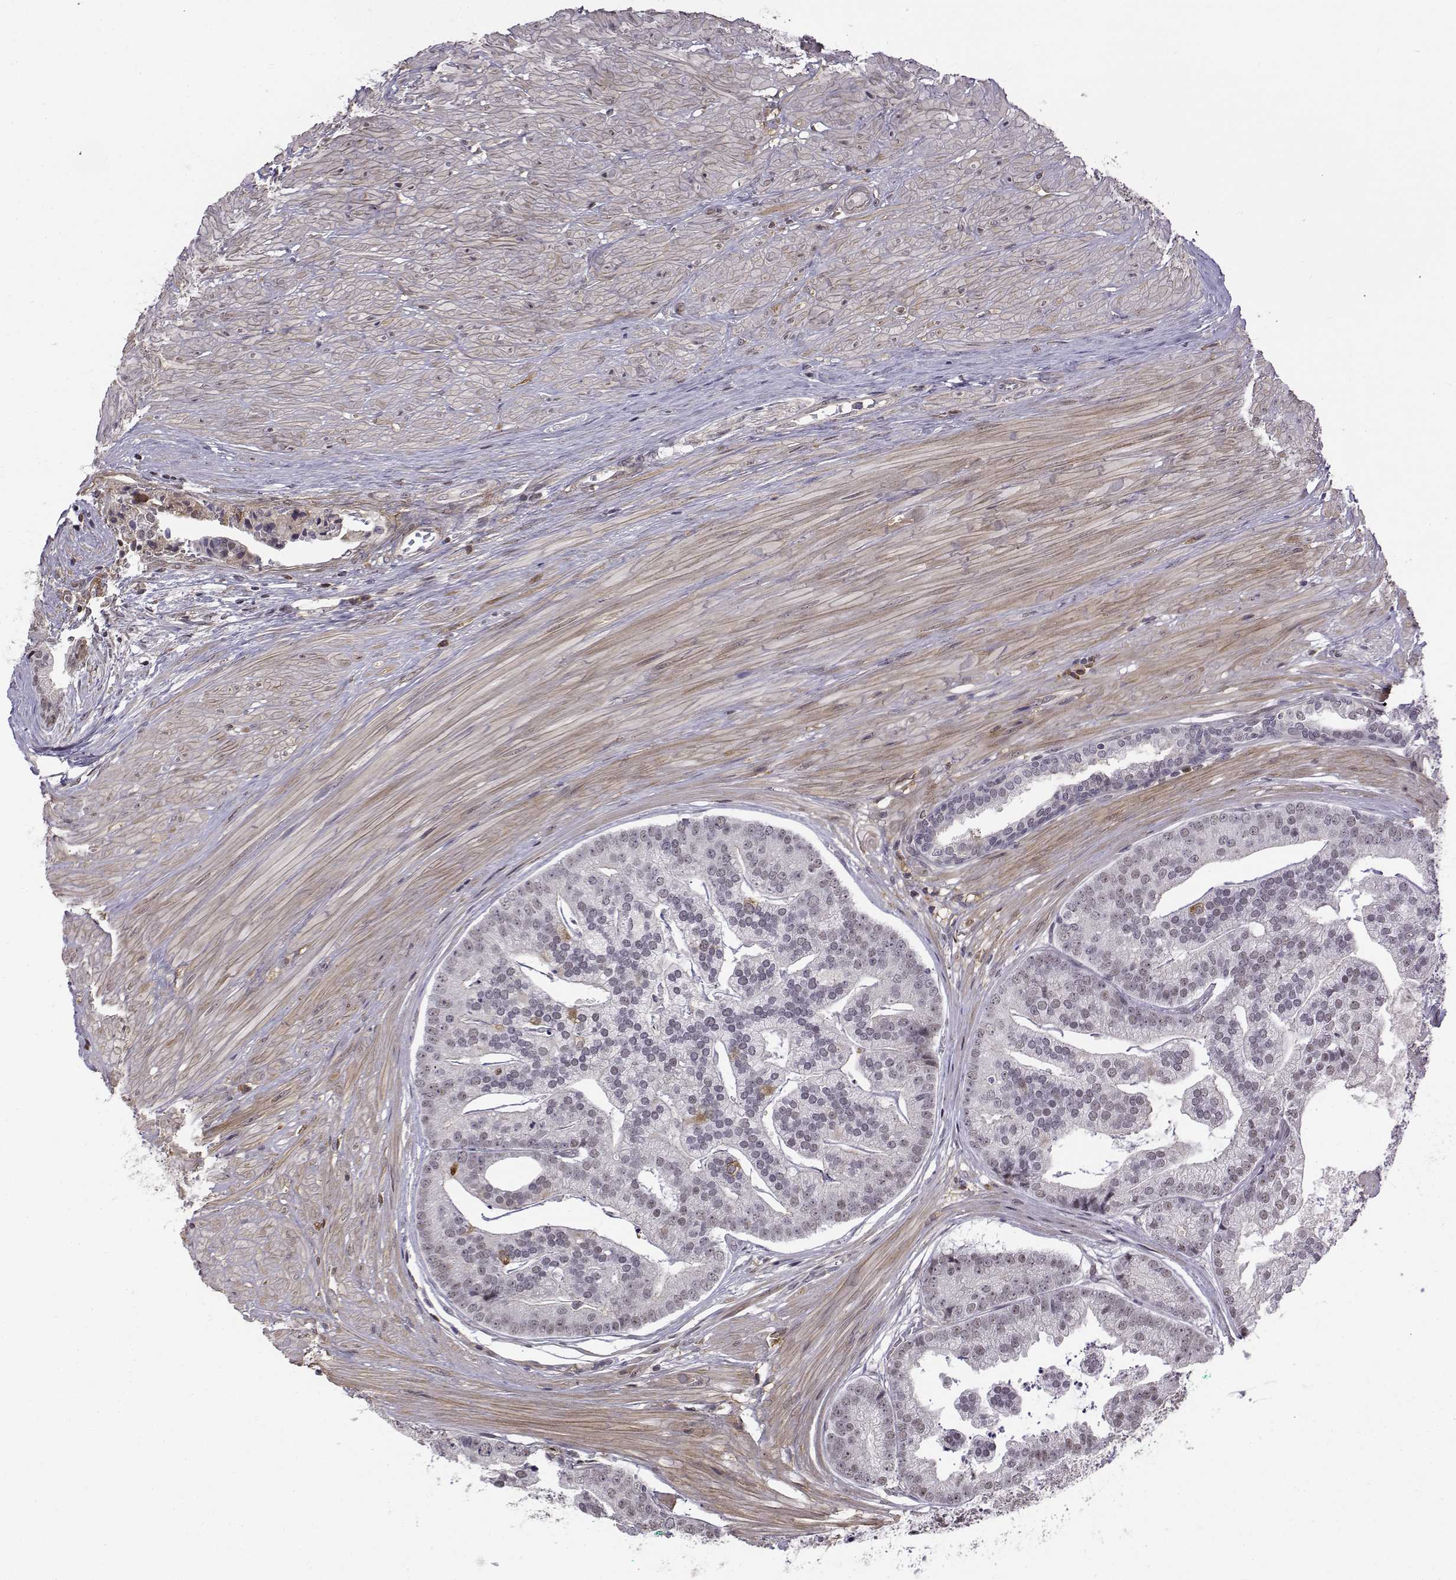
{"staining": {"intensity": "negative", "quantity": "none", "location": "none"}, "tissue": "prostate cancer", "cell_type": "Tumor cells", "image_type": "cancer", "snomed": [{"axis": "morphology", "description": "Adenocarcinoma, NOS"}, {"axis": "topography", "description": "Prostate and seminal vesicle, NOS"}, {"axis": "topography", "description": "Prostate"}], "caption": "IHC micrograph of adenocarcinoma (prostate) stained for a protein (brown), which shows no expression in tumor cells.", "gene": "ITGA7", "patient": {"sex": "male", "age": 44}}